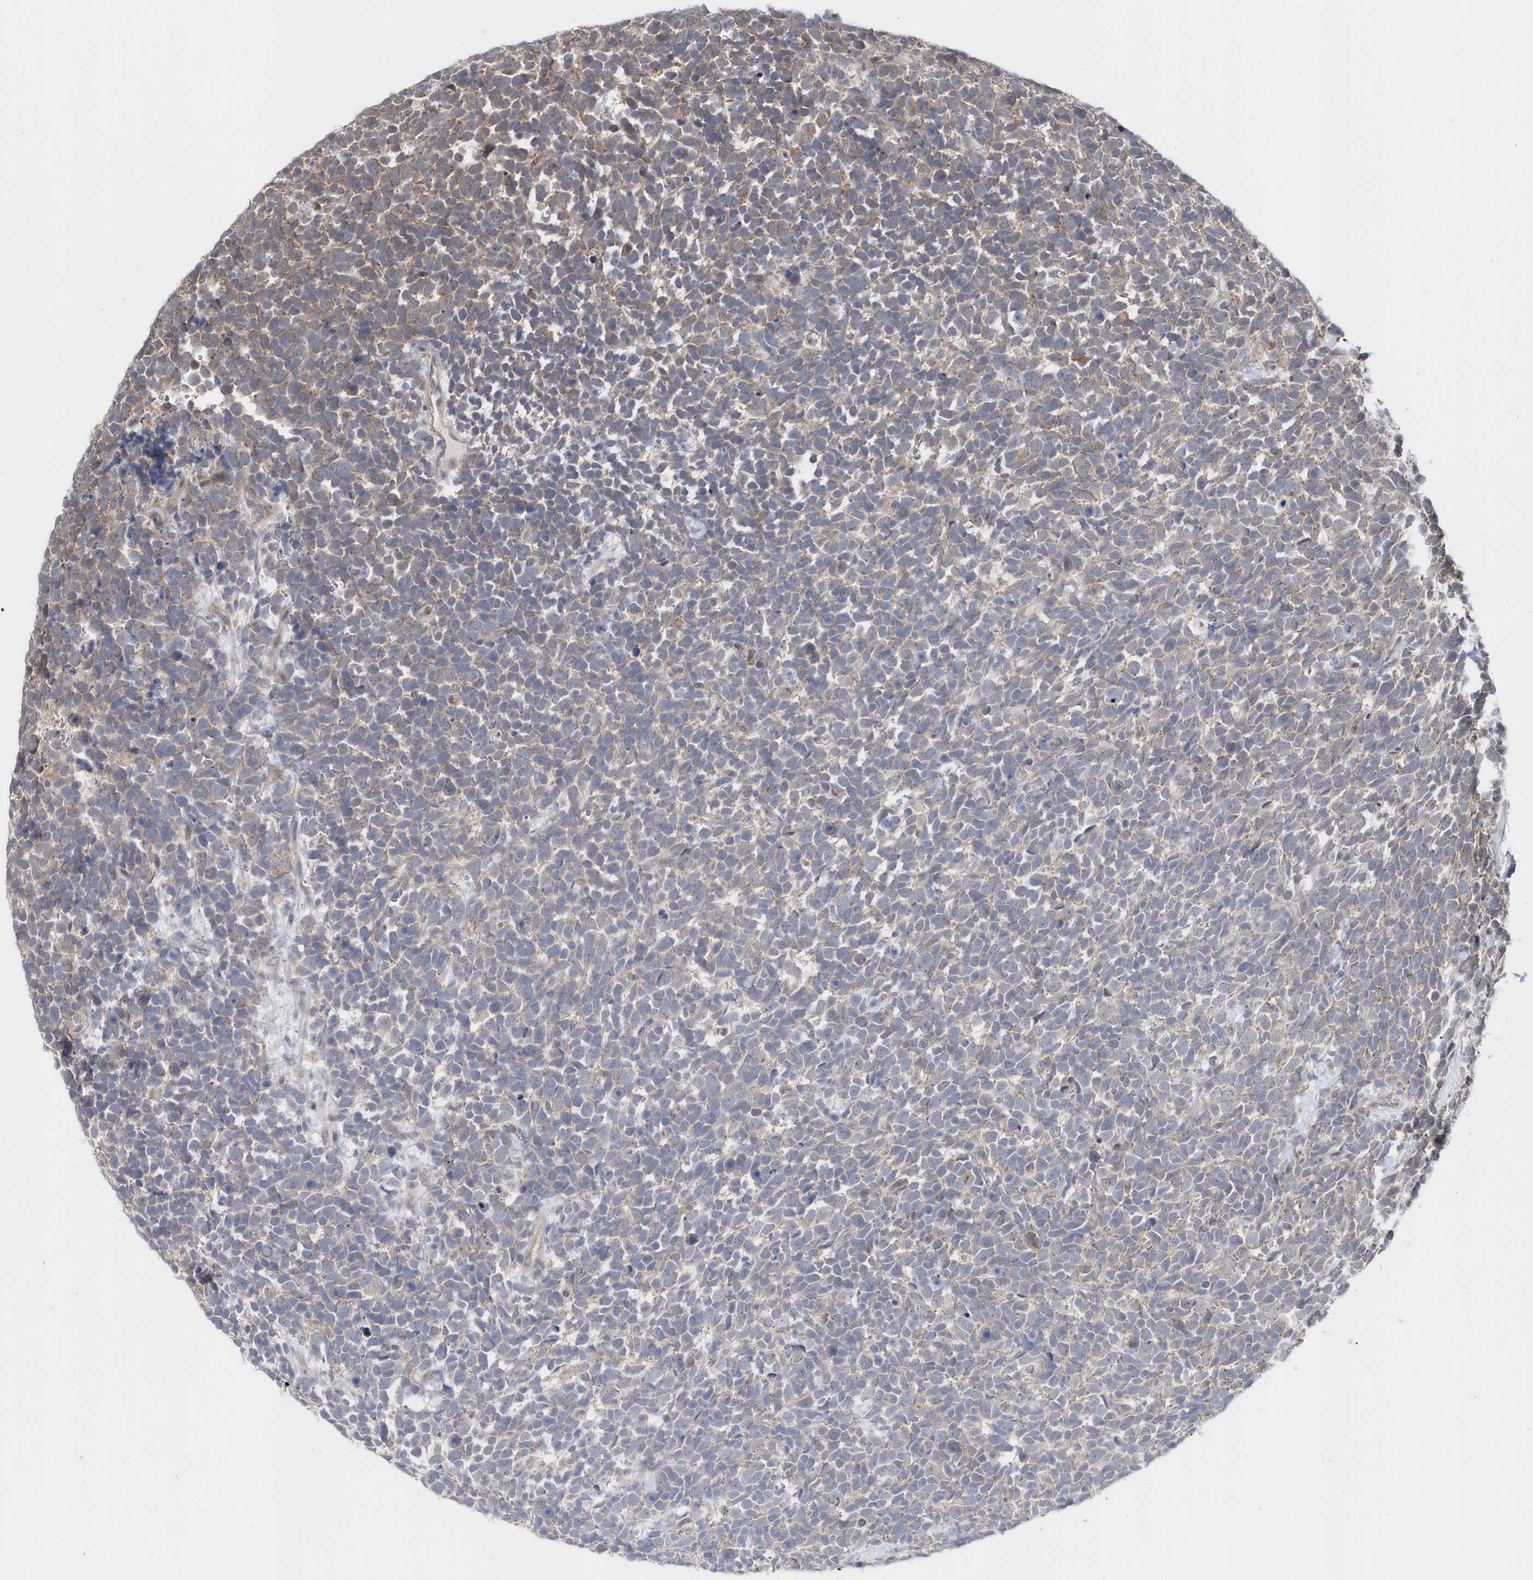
{"staining": {"intensity": "weak", "quantity": "<25%", "location": "cytoplasmic/membranous"}, "tissue": "urothelial cancer", "cell_type": "Tumor cells", "image_type": "cancer", "snomed": [{"axis": "morphology", "description": "Urothelial carcinoma, High grade"}, {"axis": "topography", "description": "Urinary bladder"}], "caption": "Immunohistochemistry of urothelial cancer exhibits no staining in tumor cells. (Stains: DAB (3,3'-diaminobenzidine) immunohistochemistry with hematoxylin counter stain, Microscopy: brightfield microscopy at high magnification).", "gene": "DALRD3", "patient": {"sex": "female", "age": 82}}